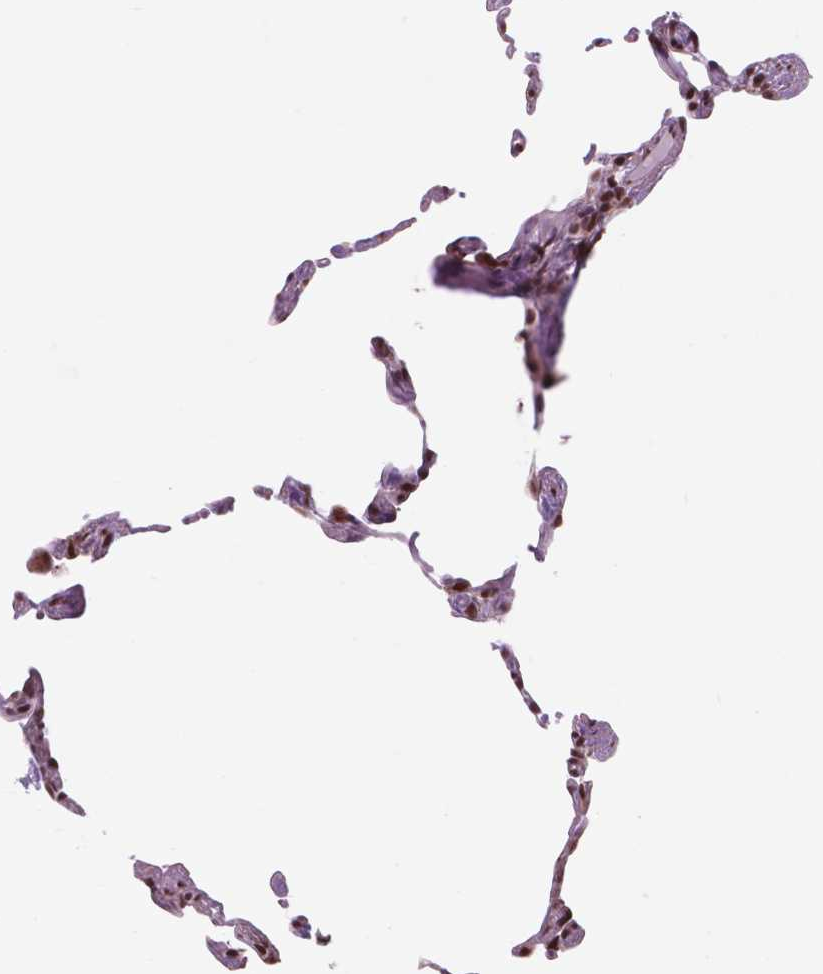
{"staining": {"intensity": "strong", "quantity": ">75%", "location": "nuclear"}, "tissue": "lung", "cell_type": "Alveolar cells", "image_type": "normal", "snomed": [{"axis": "morphology", "description": "Normal tissue, NOS"}, {"axis": "topography", "description": "Lung"}], "caption": "An immunohistochemistry (IHC) photomicrograph of benign tissue is shown. Protein staining in brown shows strong nuclear positivity in lung within alveolar cells.", "gene": "NDUFA10", "patient": {"sex": "female", "age": 57}}